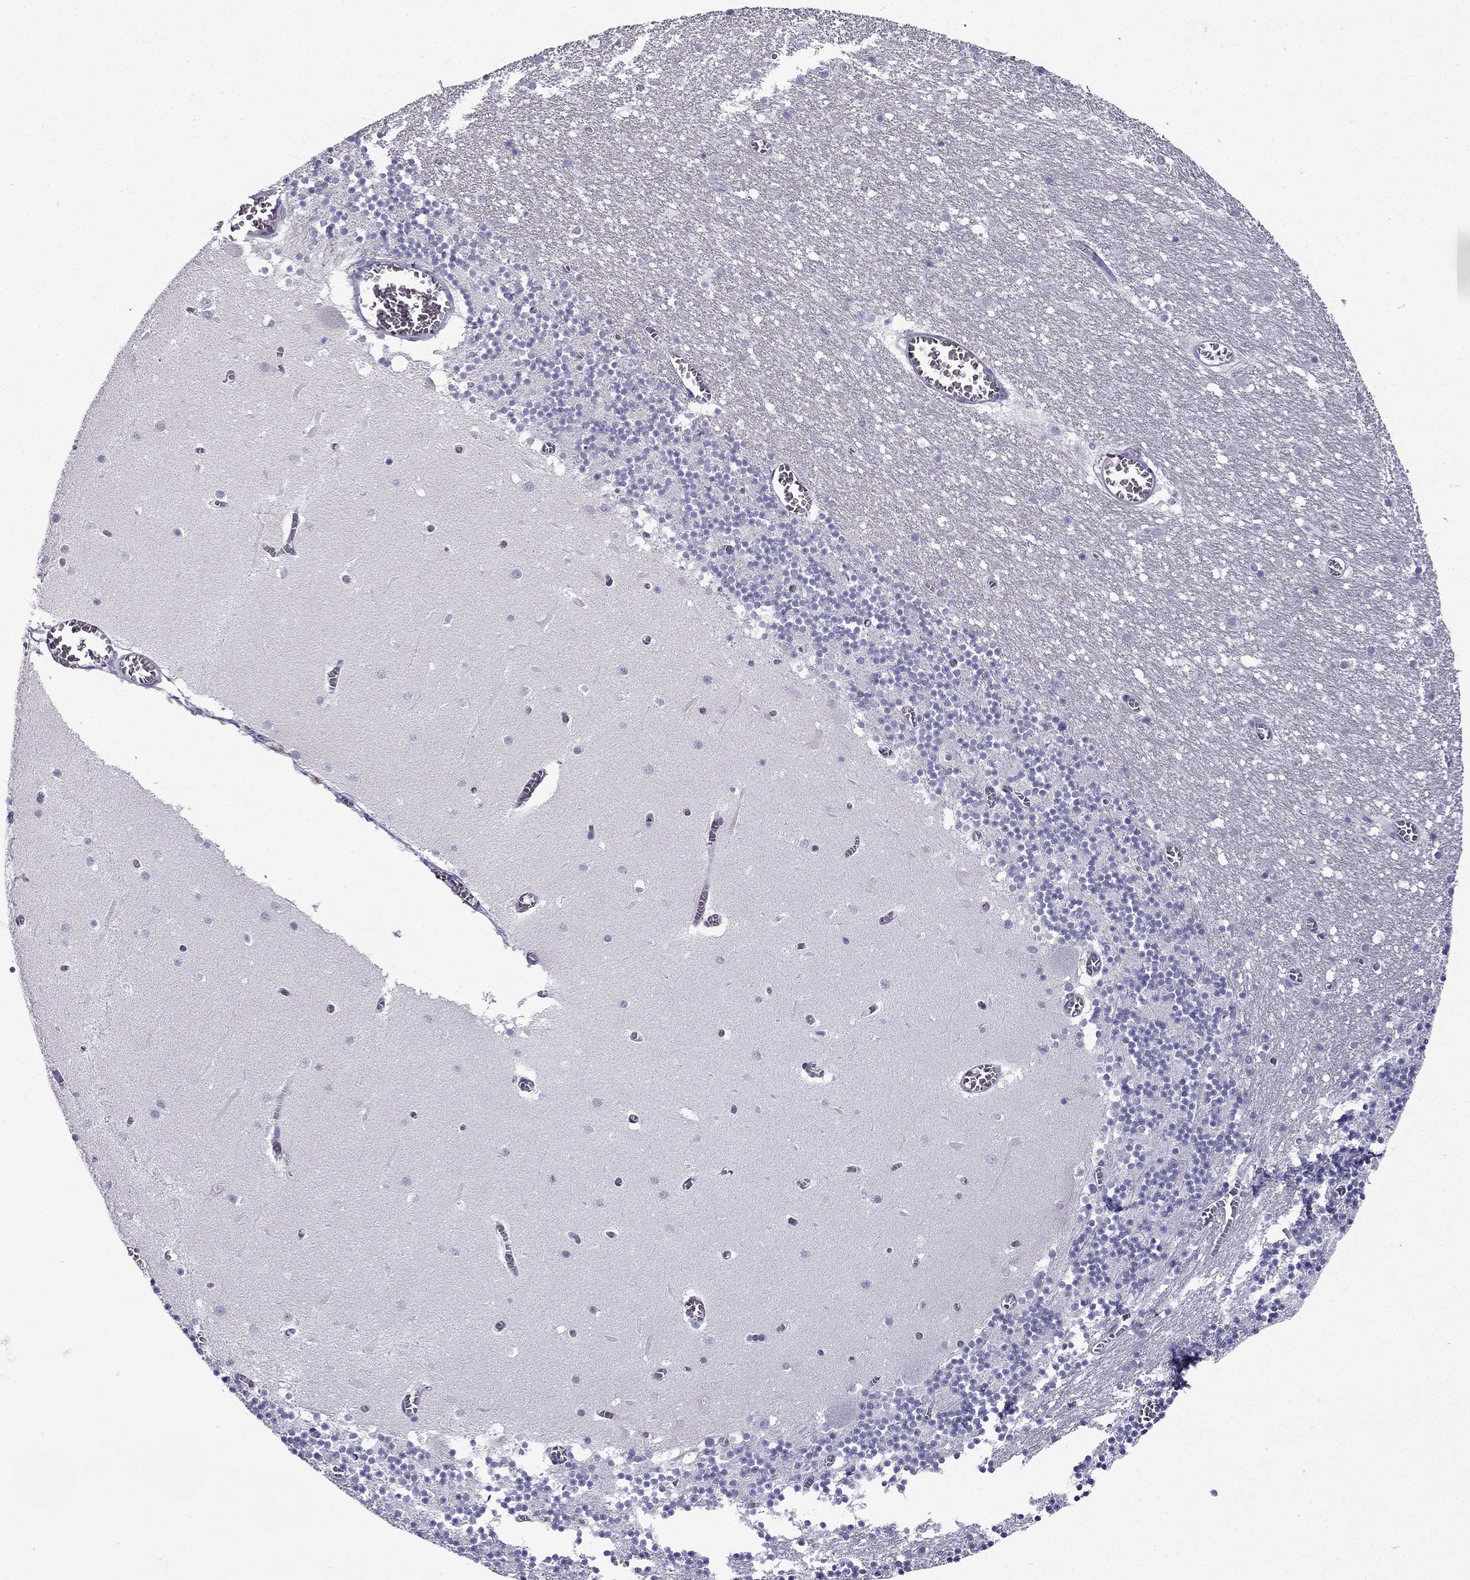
{"staining": {"intensity": "negative", "quantity": "none", "location": "none"}, "tissue": "cerebellum", "cell_type": "Cells in granular layer", "image_type": "normal", "snomed": [{"axis": "morphology", "description": "Normal tissue, NOS"}, {"axis": "topography", "description": "Cerebellum"}], "caption": "Normal cerebellum was stained to show a protein in brown. There is no significant staining in cells in granular layer.", "gene": "GJA8", "patient": {"sex": "female", "age": 28}}